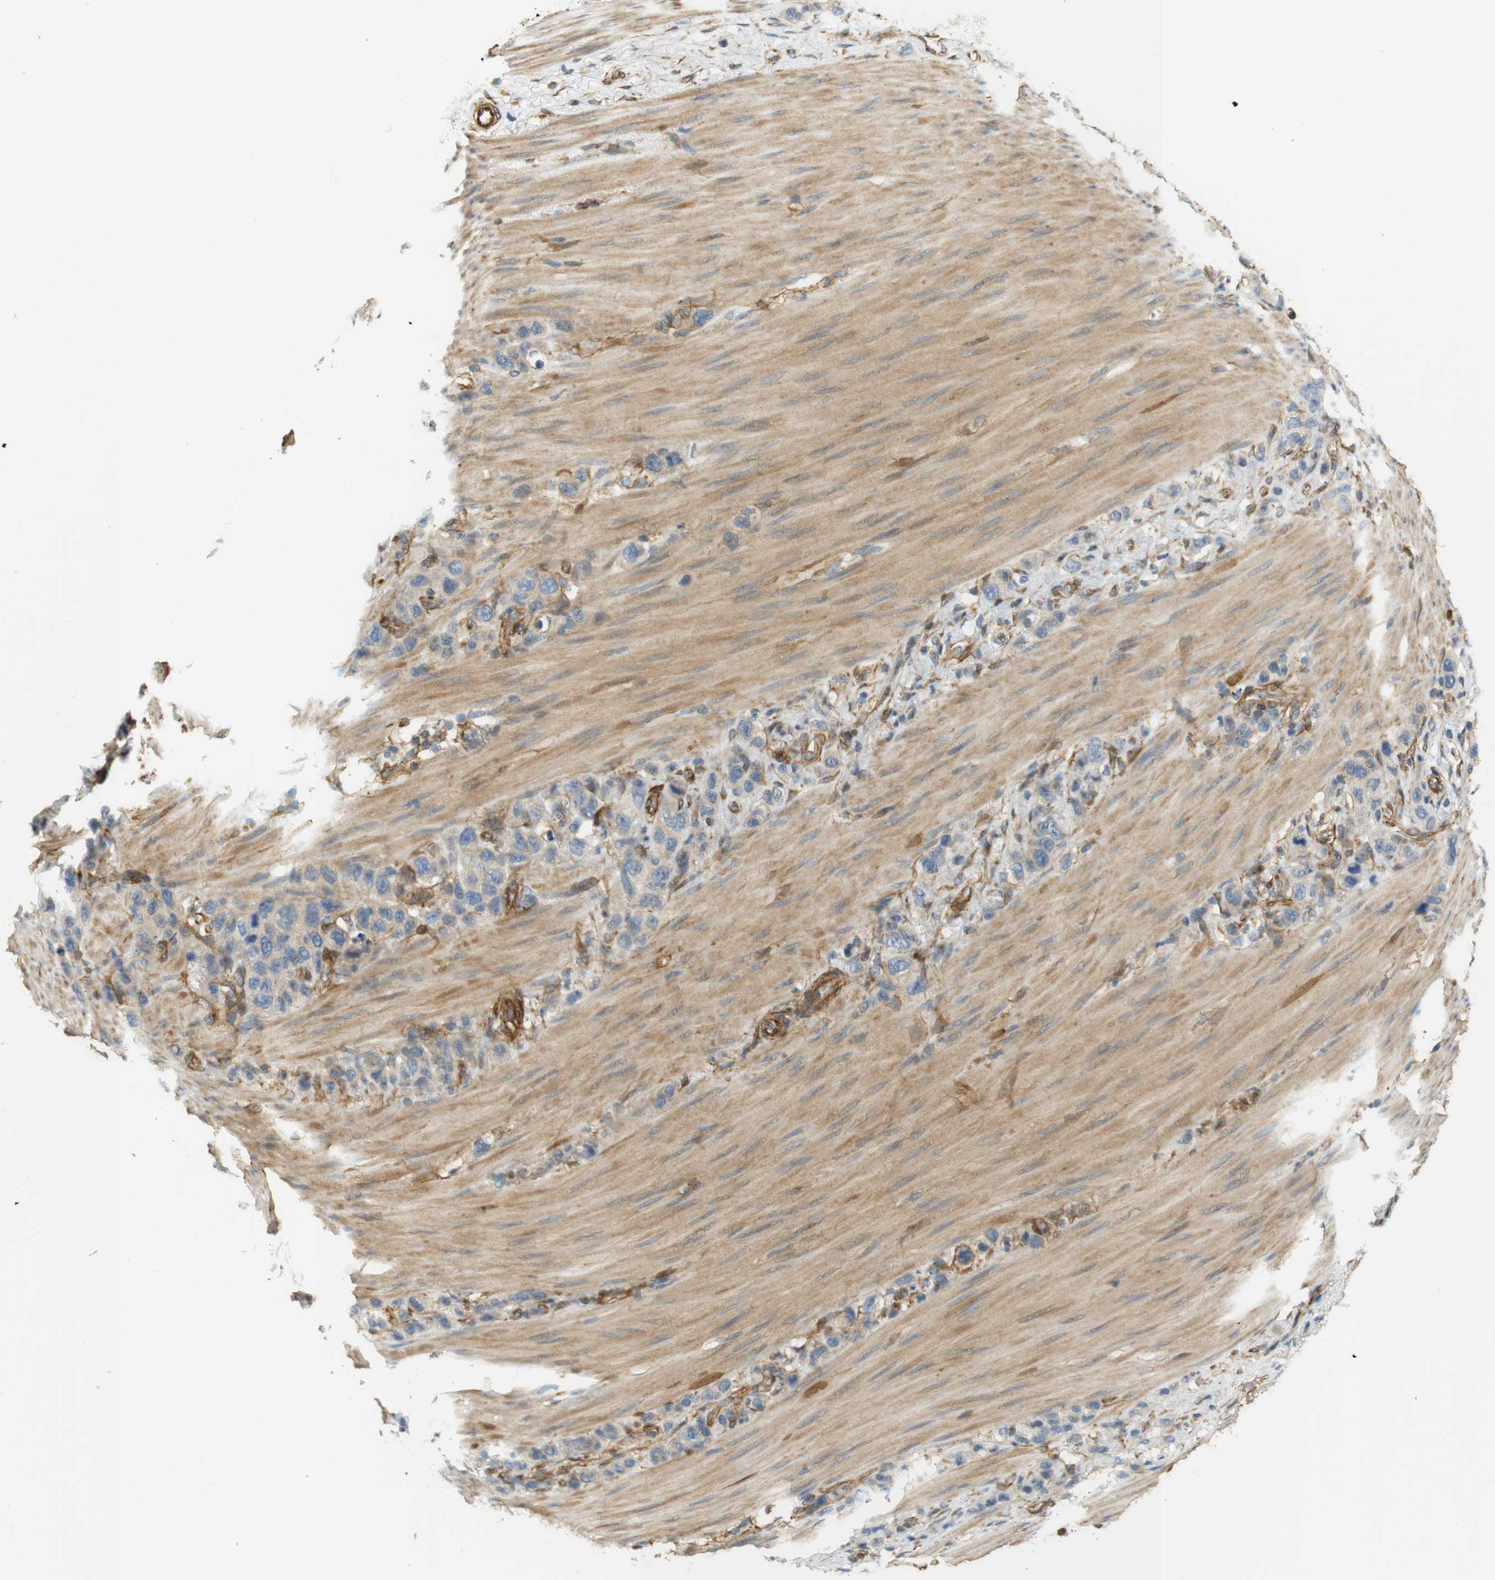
{"staining": {"intensity": "negative", "quantity": "none", "location": "none"}, "tissue": "stomach cancer", "cell_type": "Tumor cells", "image_type": "cancer", "snomed": [{"axis": "morphology", "description": "Adenocarcinoma, NOS"}, {"axis": "morphology", "description": "Adenocarcinoma, High grade"}, {"axis": "topography", "description": "Stomach, upper"}, {"axis": "topography", "description": "Stomach, lower"}], "caption": "Tumor cells show no significant staining in stomach cancer.", "gene": "CYTH3", "patient": {"sex": "female", "age": 65}}